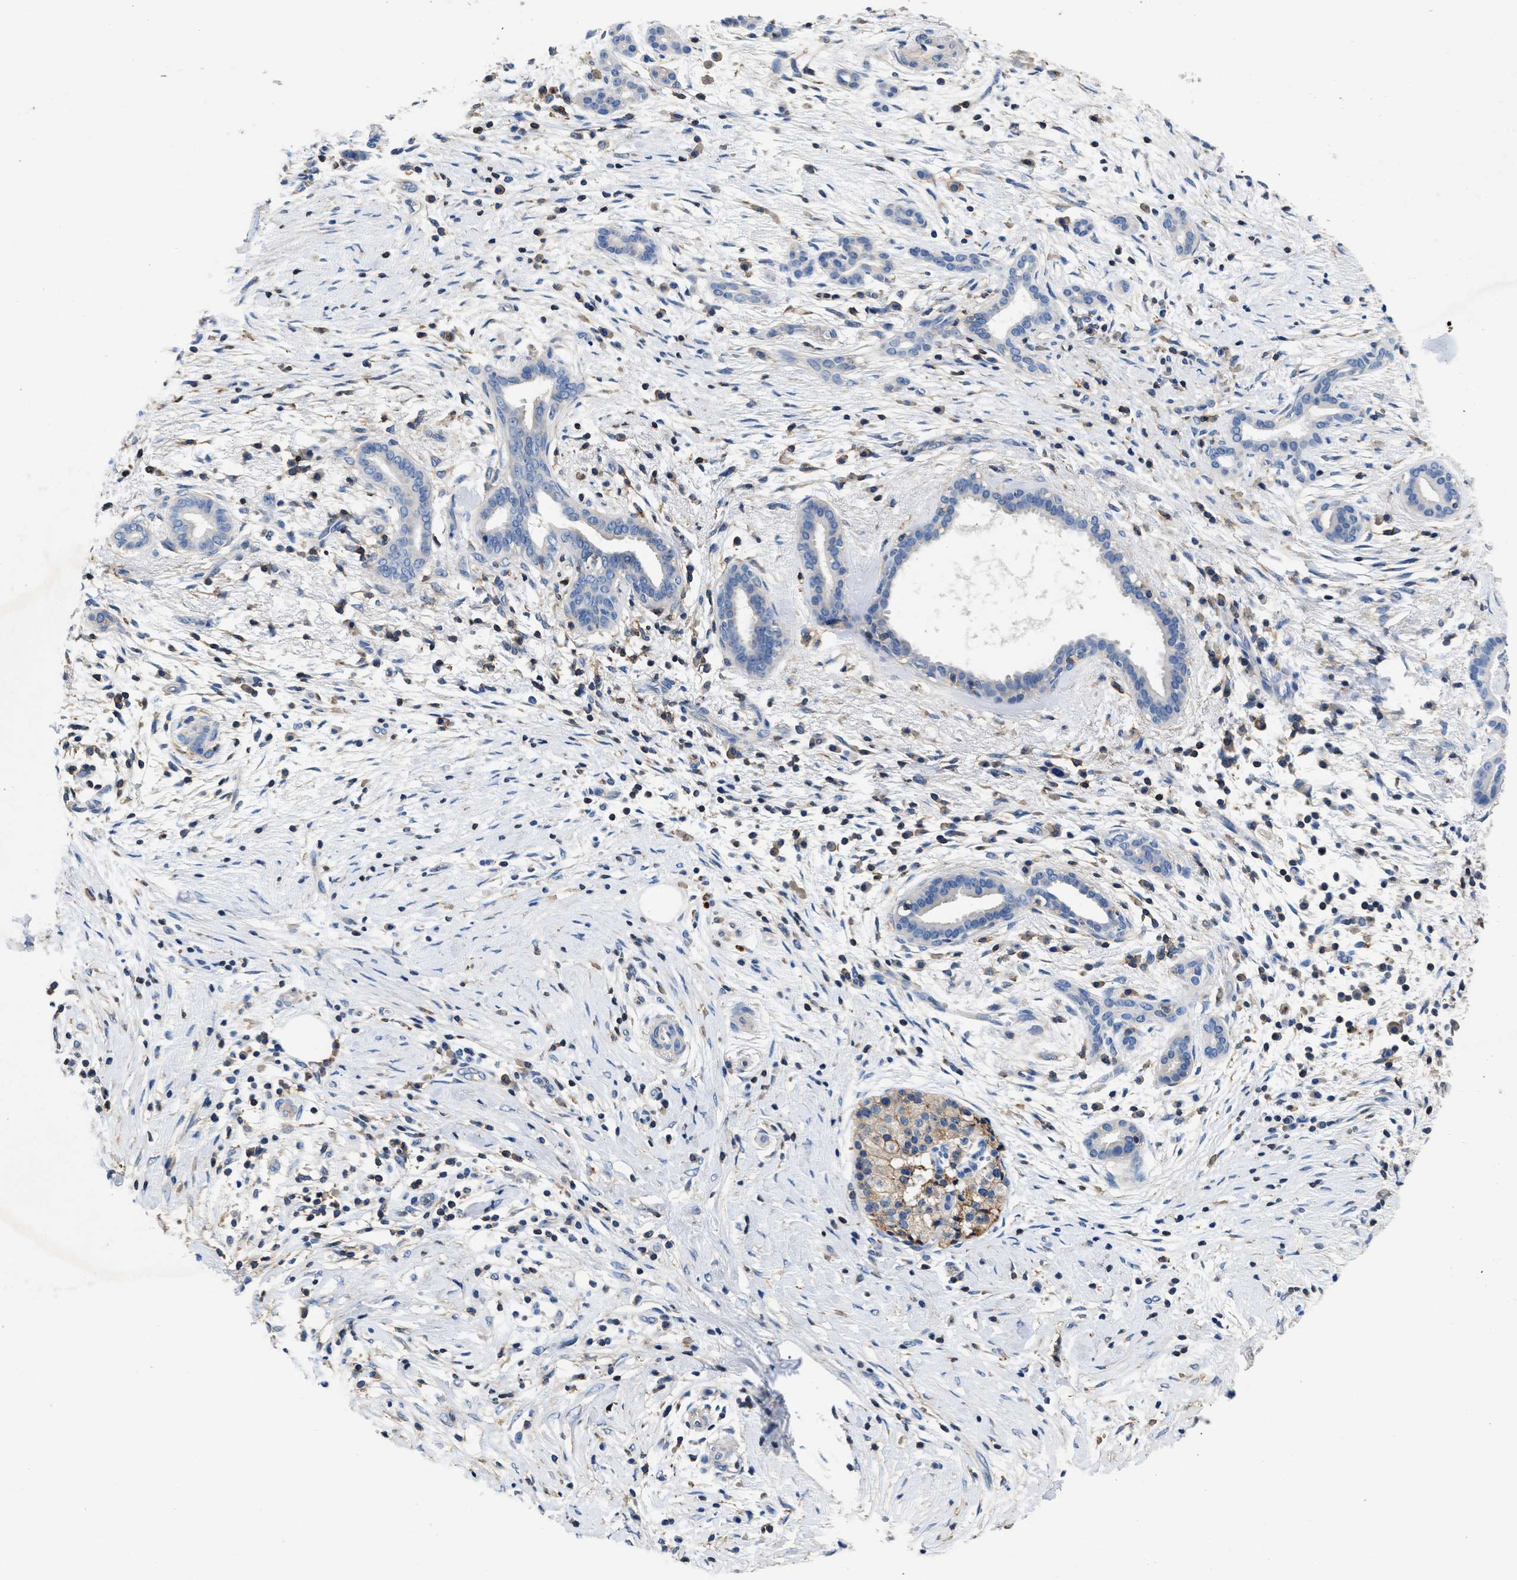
{"staining": {"intensity": "negative", "quantity": "none", "location": "none"}, "tissue": "pancreatic cancer", "cell_type": "Tumor cells", "image_type": "cancer", "snomed": [{"axis": "morphology", "description": "Adenocarcinoma, NOS"}, {"axis": "topography", "description": "Pancreas"}], "caption": "The micrograph demonstrates no significant staining in tumor cells of pancreatic cancer.", "gene": "KCNQ4", "patient": {"sex": "female", "age": 70}}